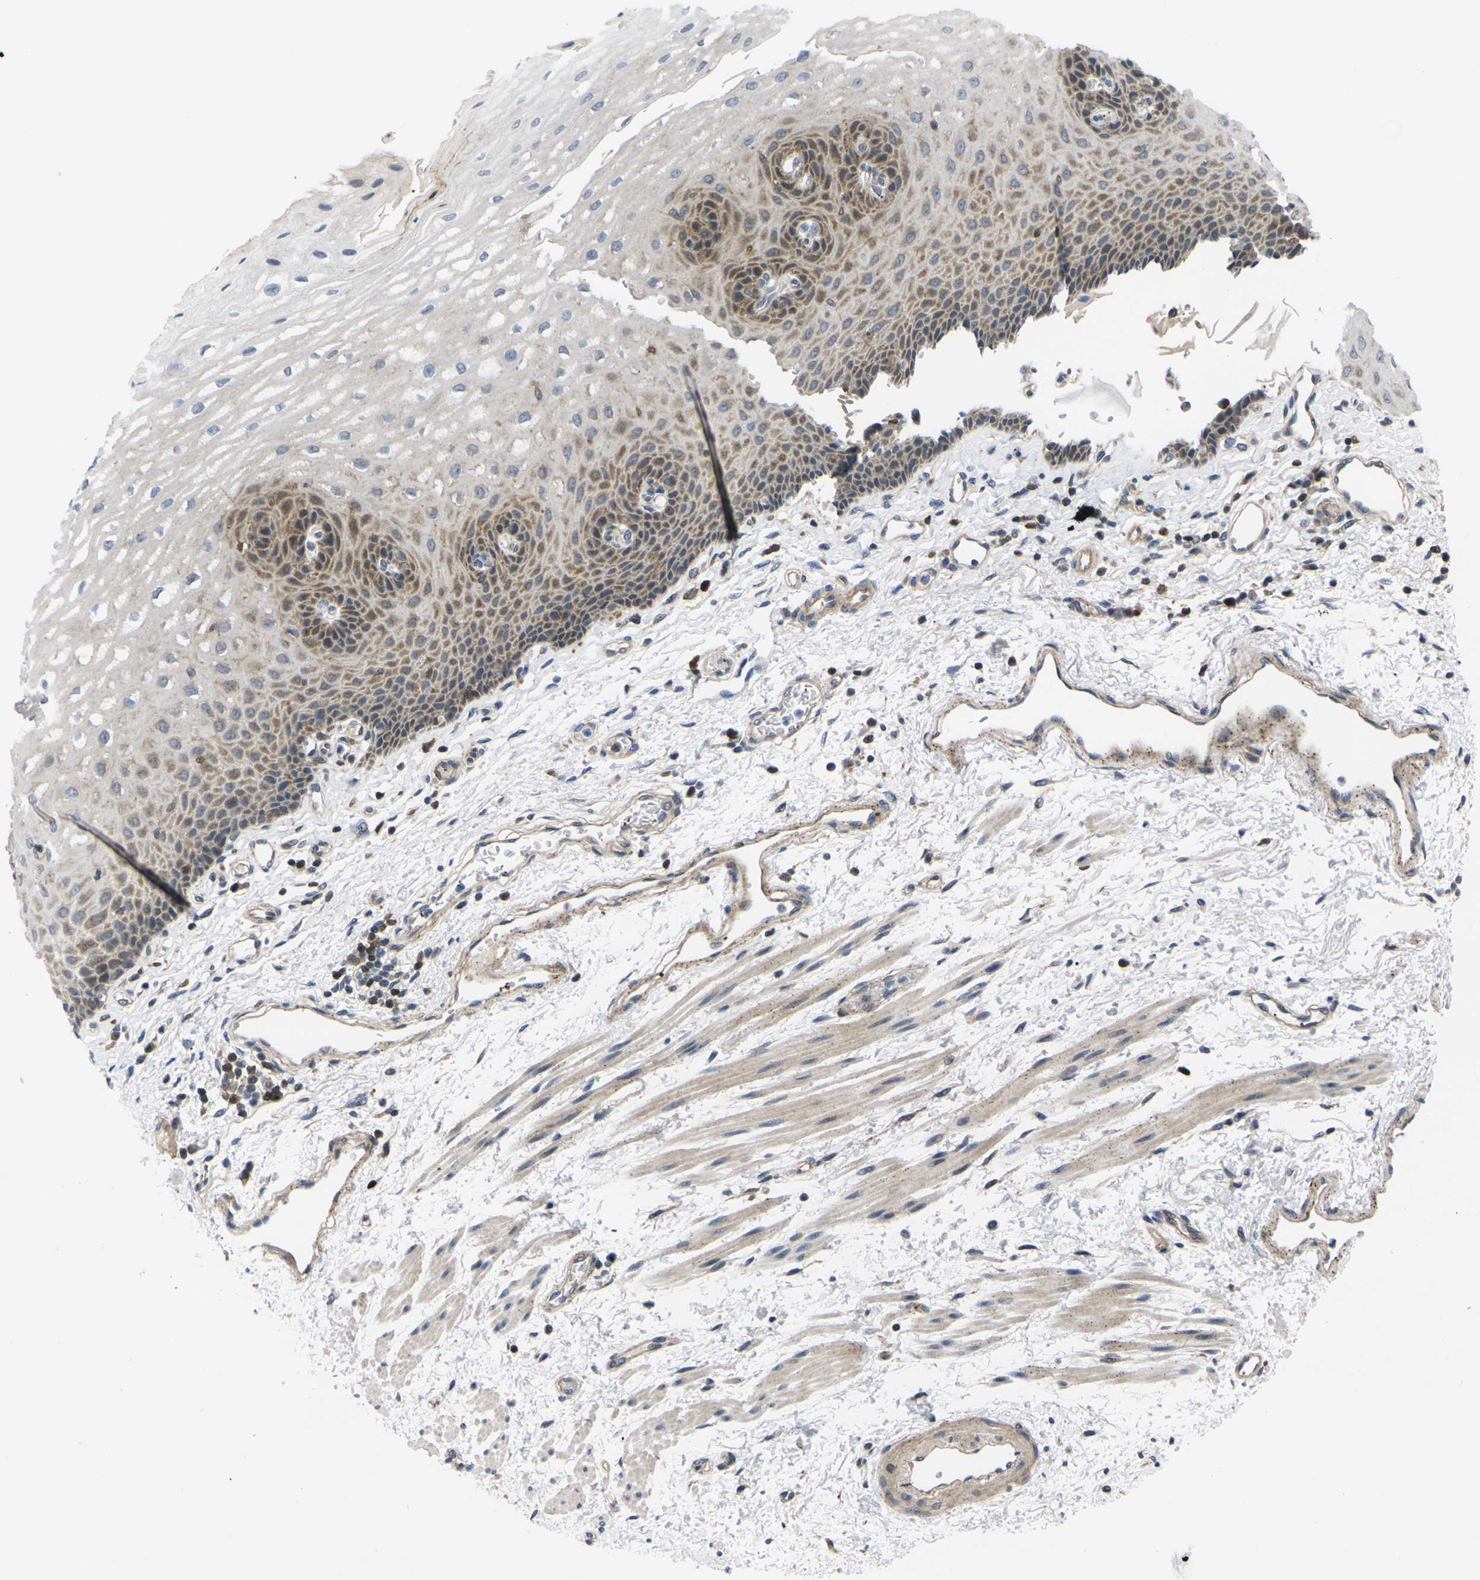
{"staining": {"intensity": "moderate", "quantity": "25%-75%", "location": "cytoplasmic/membranous"}, "tissue": "esophagus", "cell_type": "Squamous epithelial cells", "image_type": "normal", "snomed": [{"axis": "morphology", "description": "Normal tissue, NOS"}, {"axis": "topography", "description": "Esophagus"}], "caption": "Immunohistochemistry of unremarkable esophagus reveals medium levels of moderate cytoplasmic/membranous positivity in approximately 25%-75% of squamous epithelial cells. (DAB IHC with brightfield microscopy, high magnification).", "gene": "RPS6KA3", "patient": {"sex": "male", "age": 54}}